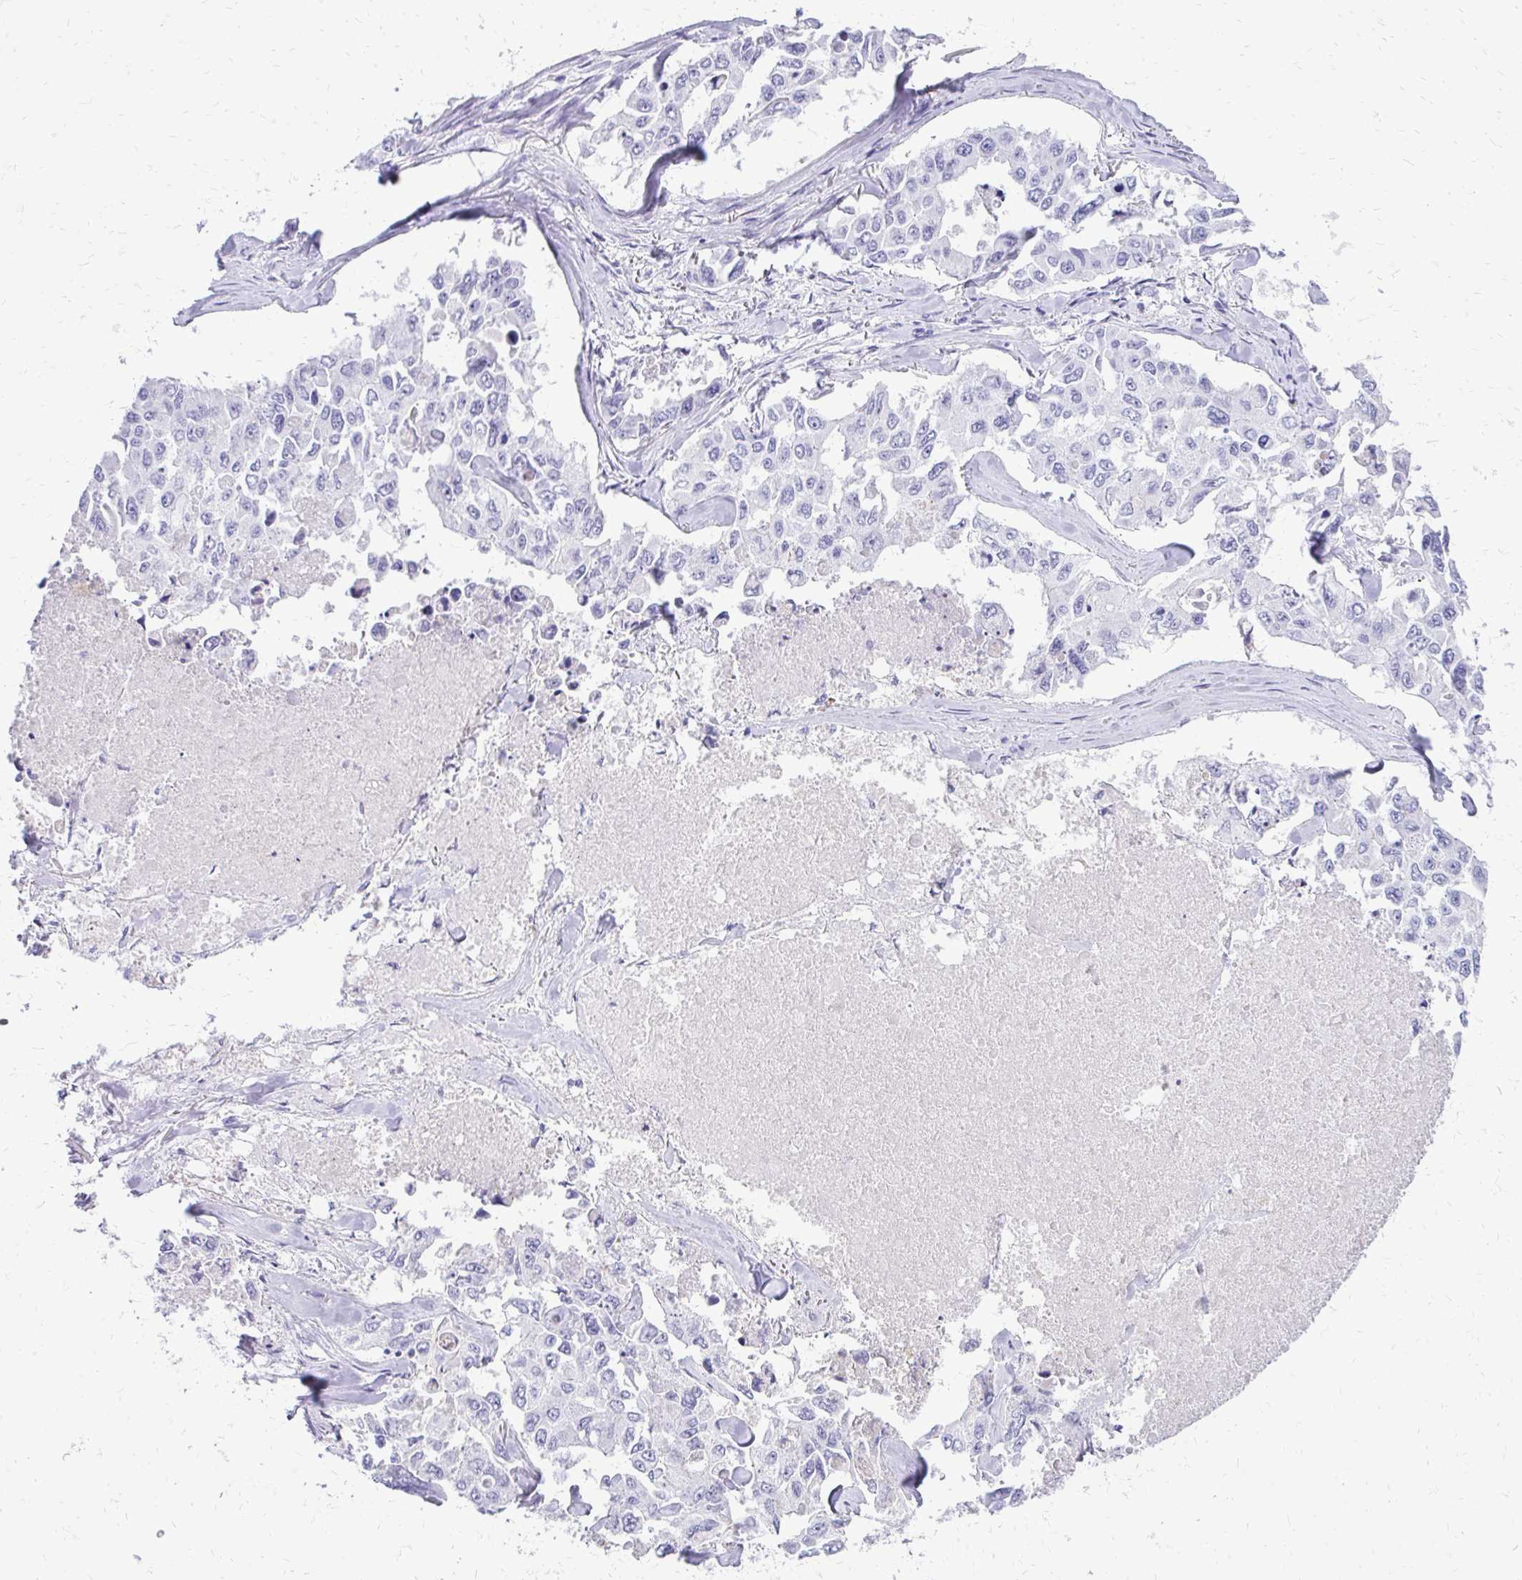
{"staining": {"intensity": "negative", "quantity": "none", "location": "none"}, "tissue": "lung cancer", "cell_type": "Tumor cells", "image_type": "cancer", "snomed": [{"axis": "morphology", "description": "Adenocarcinoma, NOS"}, {"axis": "topography", "description": "Lung"}], "caption": "The histopathology image displays no staining of tumor cells in adenocarcinoma (lung).", "gene": "SIGLEC11", "patient": {"sex": "male", "age": 64}}